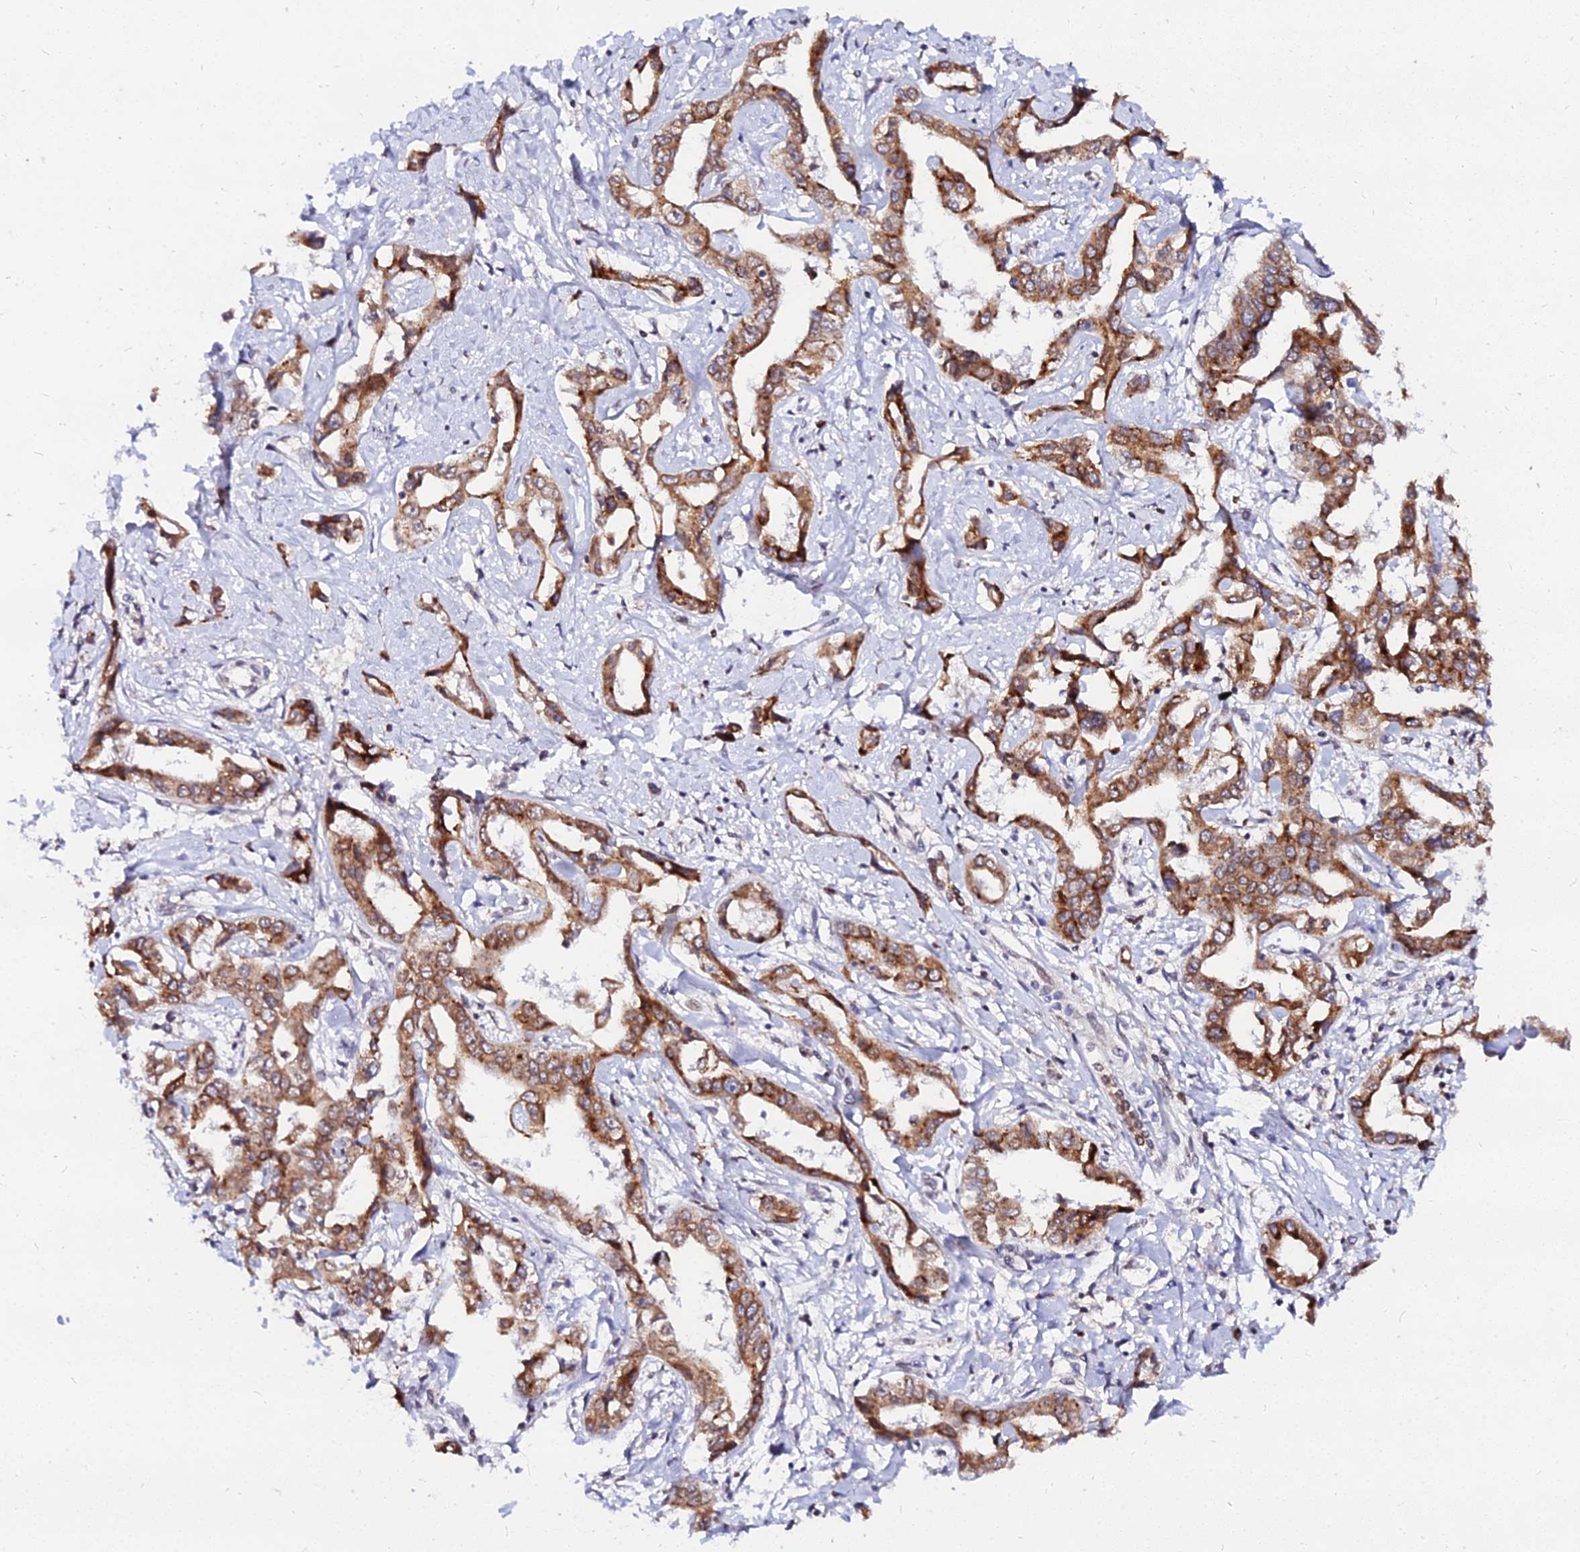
{"staining": {"intensity": "moderate", "quantity": ">75%", "location": "cytoplasmic/membranous"}, "tissue": "liver cancer", "cell_type": "Tumor cells", "image_type": "cancer", "snomed": [{"axis": "morphology", "description": "Cholangiocarcinoma"}, {"axis": "topography", "description": "Liver"}], "caption": "Approximately >75% of tumor cells in human liver cancer (cholangiocarcinoma) exhibit moderate cytoplasmic/membranous protein positivity as visualized by brown immunohistochemical staining.", "gene": "RNF121", "patient": {"sex": "male", "age": 59}}